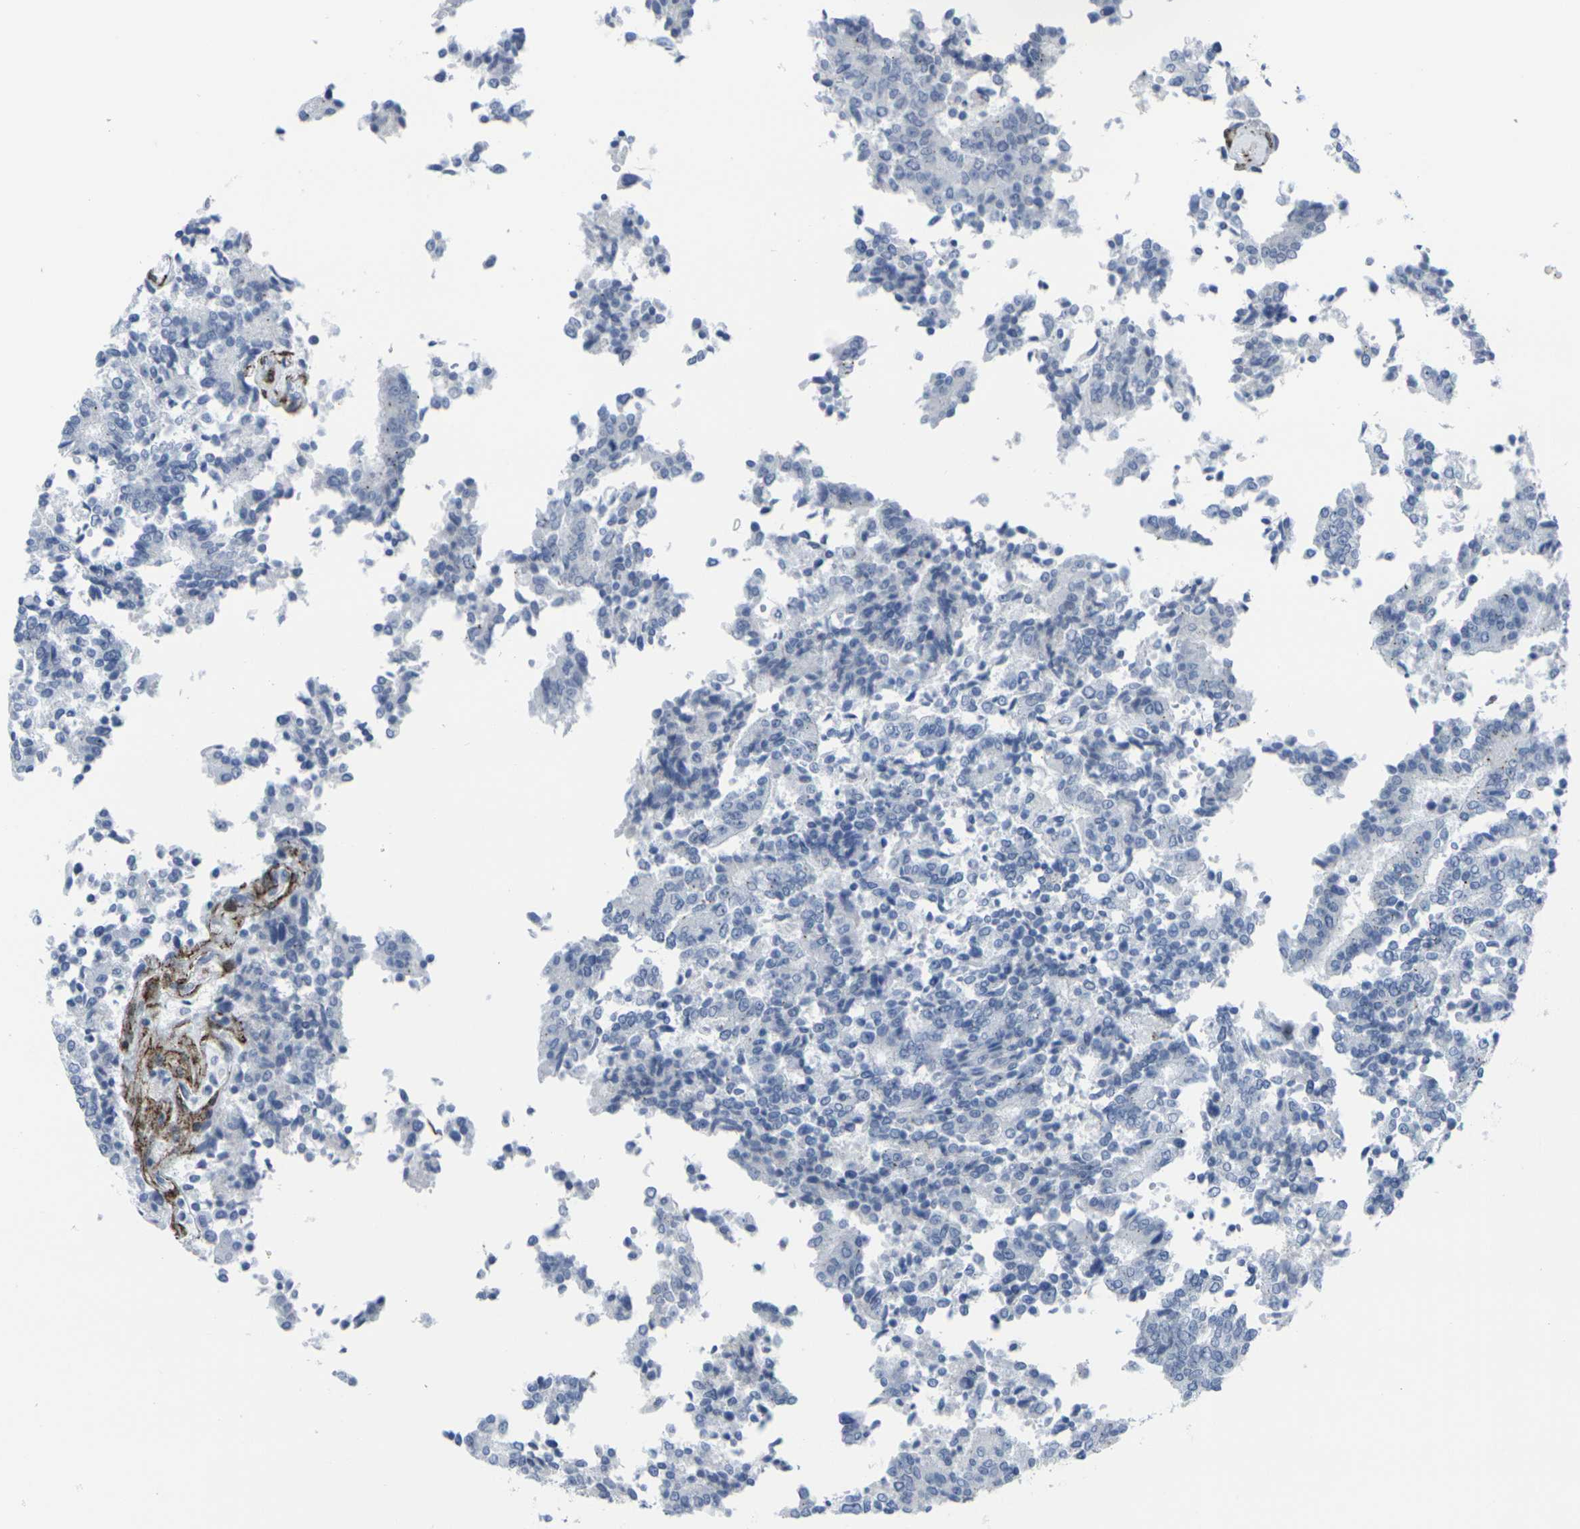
{"staining": {"intensity": "negative", "quantity": "none", "location": "none"}, "tissue": "prostate cancer", "cell_type": "Tumor cells", "image_type": "cancer", "snomed": [{"axis": "morphology", "description": "Normal tissue, NOS"}, {"axis": "morphology", "description": "Adenocarcinoma, High grade"}, {"axis": "topography", "description": "Prostate"}, {"axis": "topography", "description": "Seminal veicle"}], "caption": "Adenocarcinoma (high-grade) (prostate) was stained to show a protein in brown. There is no significant staining in tumor cells.", "gene": "CDH11", "patient": {"sex": "male", "age": 55}}